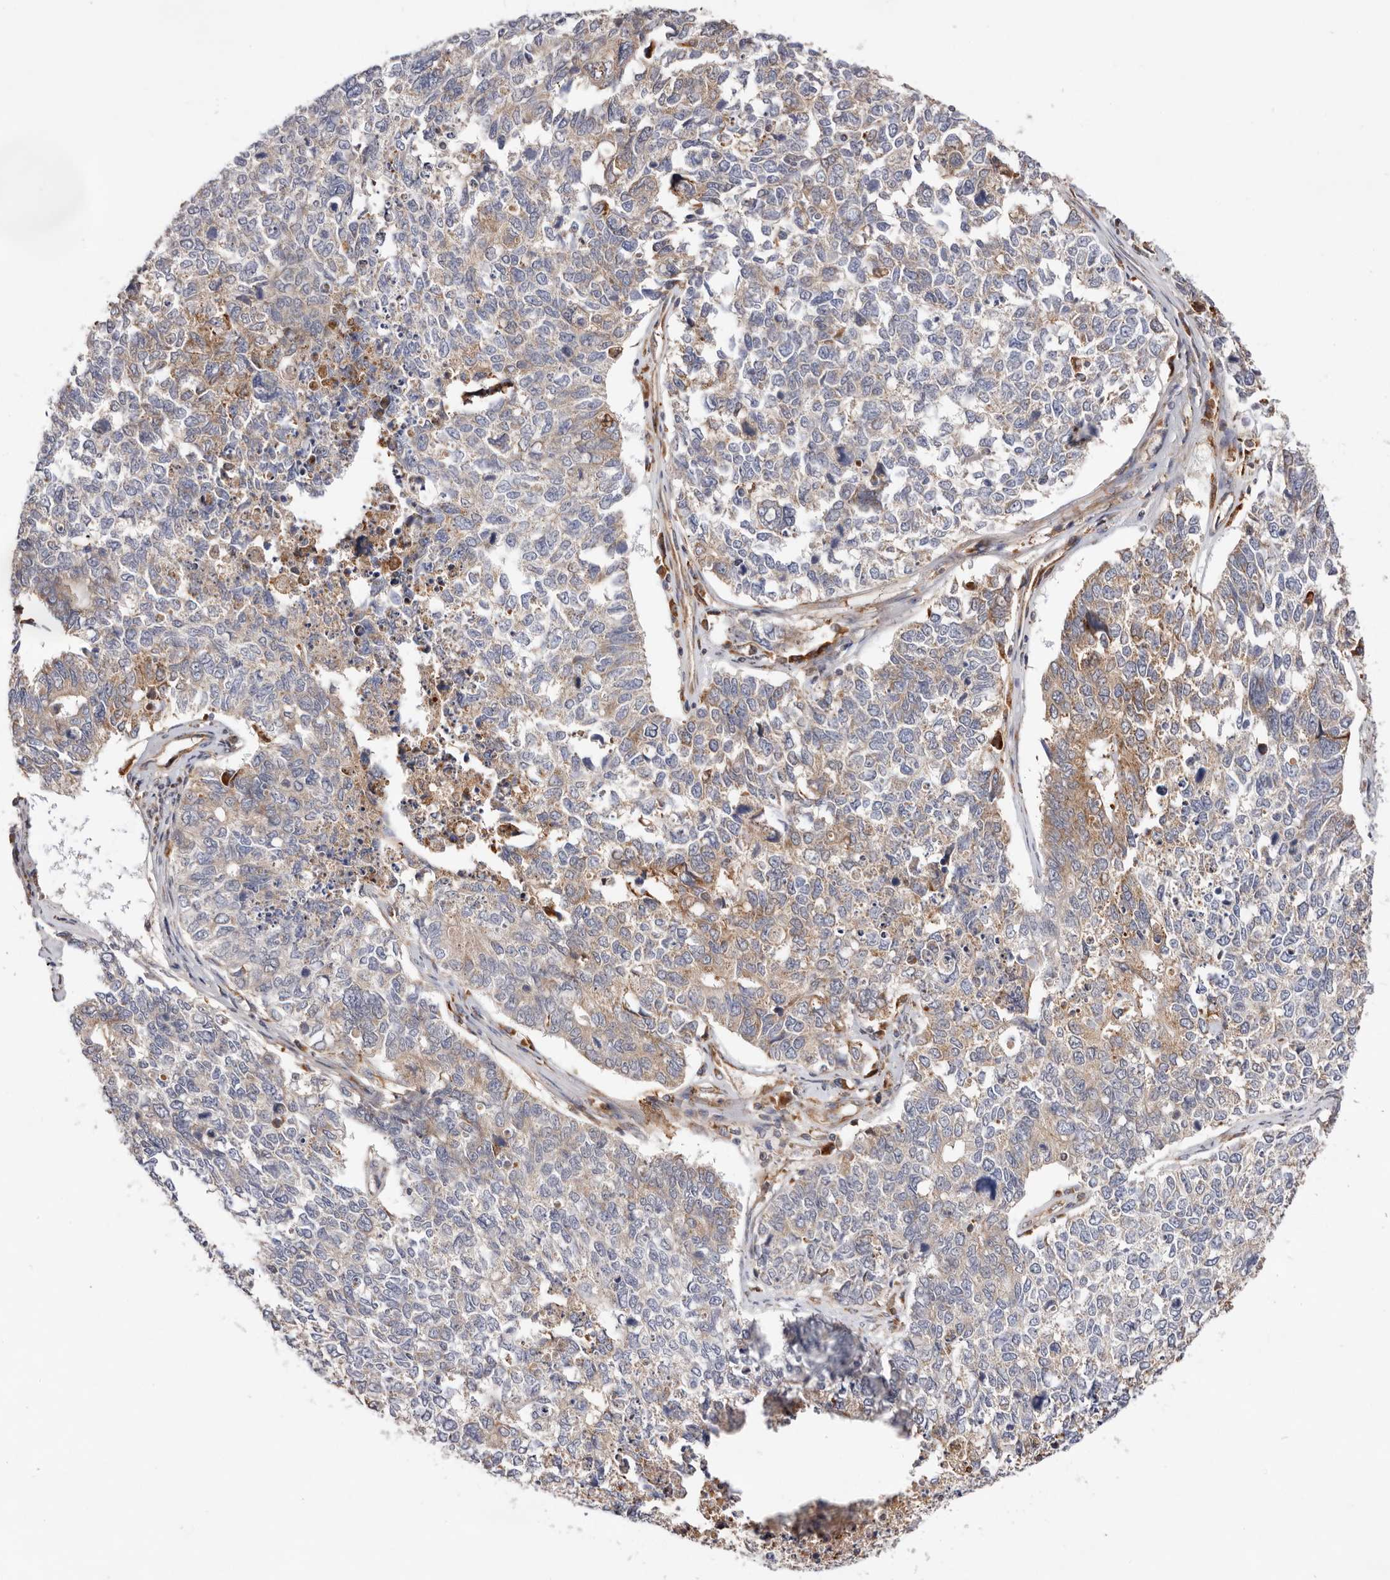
{"staining": {"intensity": "weak", "quantity": "<25%", "location": "cytoplasmic/membranous"}, "tissue": "cervical cancer", "cell_type": "Tumor cells", "image_type": "cancer", "snomed": [{"axis": "morphology", "description": "Squamous cell carcinoma, NOS"}, {"axis": "topography", "description": "Cervix"}], "caption": "High magnification brightfield microscopy of squamous cell carcinoma (cervical) stained with DAB (3,3'-diaminobenzidine) (brown) and counterstained with hematoxylin (blue): tumor cells show no significant staining. The staining was performed using DAB (3,3'-diaminobenzidine) to visualize the protein expression in brown, while the nuclei were stained in blue with hematoxylin (Magnification: 20x).", "gene": "RNF213", "patient": {"sex": "female", "age": 63}}